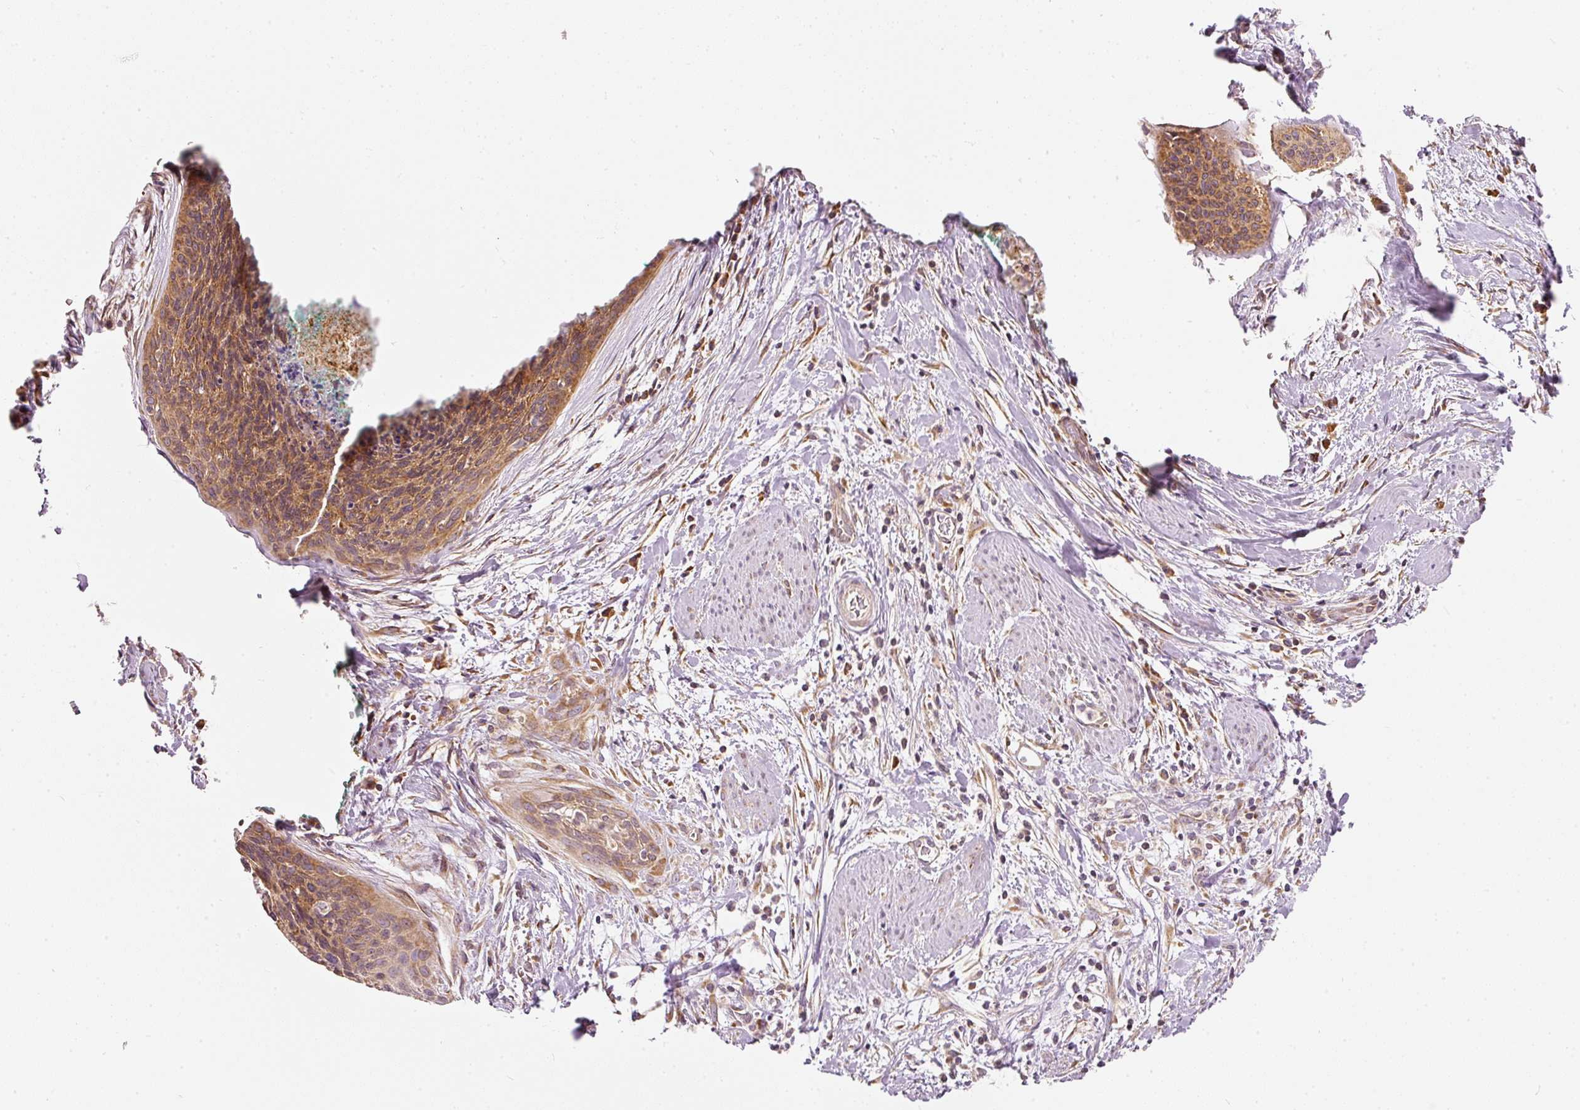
{"staining": {"intensity": "moderate", "quantity": "25%-75%", "location": "cytoplasmic/membranous"}, "tissue": "cervical cancer", "cell_type": "Tumor cells", "image_type": "cancer", "snomed": [{"axis": "morphology", "description": "Squamous cell carcinoma, NOS"}, {"axis": "topography", "description": "Cervix"}], "caption": "Immunohistochemistry of human squamous cell carcinoma (cervical) exhibits medium levels of moderate cytoplasmic/membranous expression in approximately 25%-75% of tumor cells. Ihc stains the protein of interest in brown and the nuclei are stained blue.", "gene": "SNAPC5", "patient": {"sex": "female", "age": 55}}